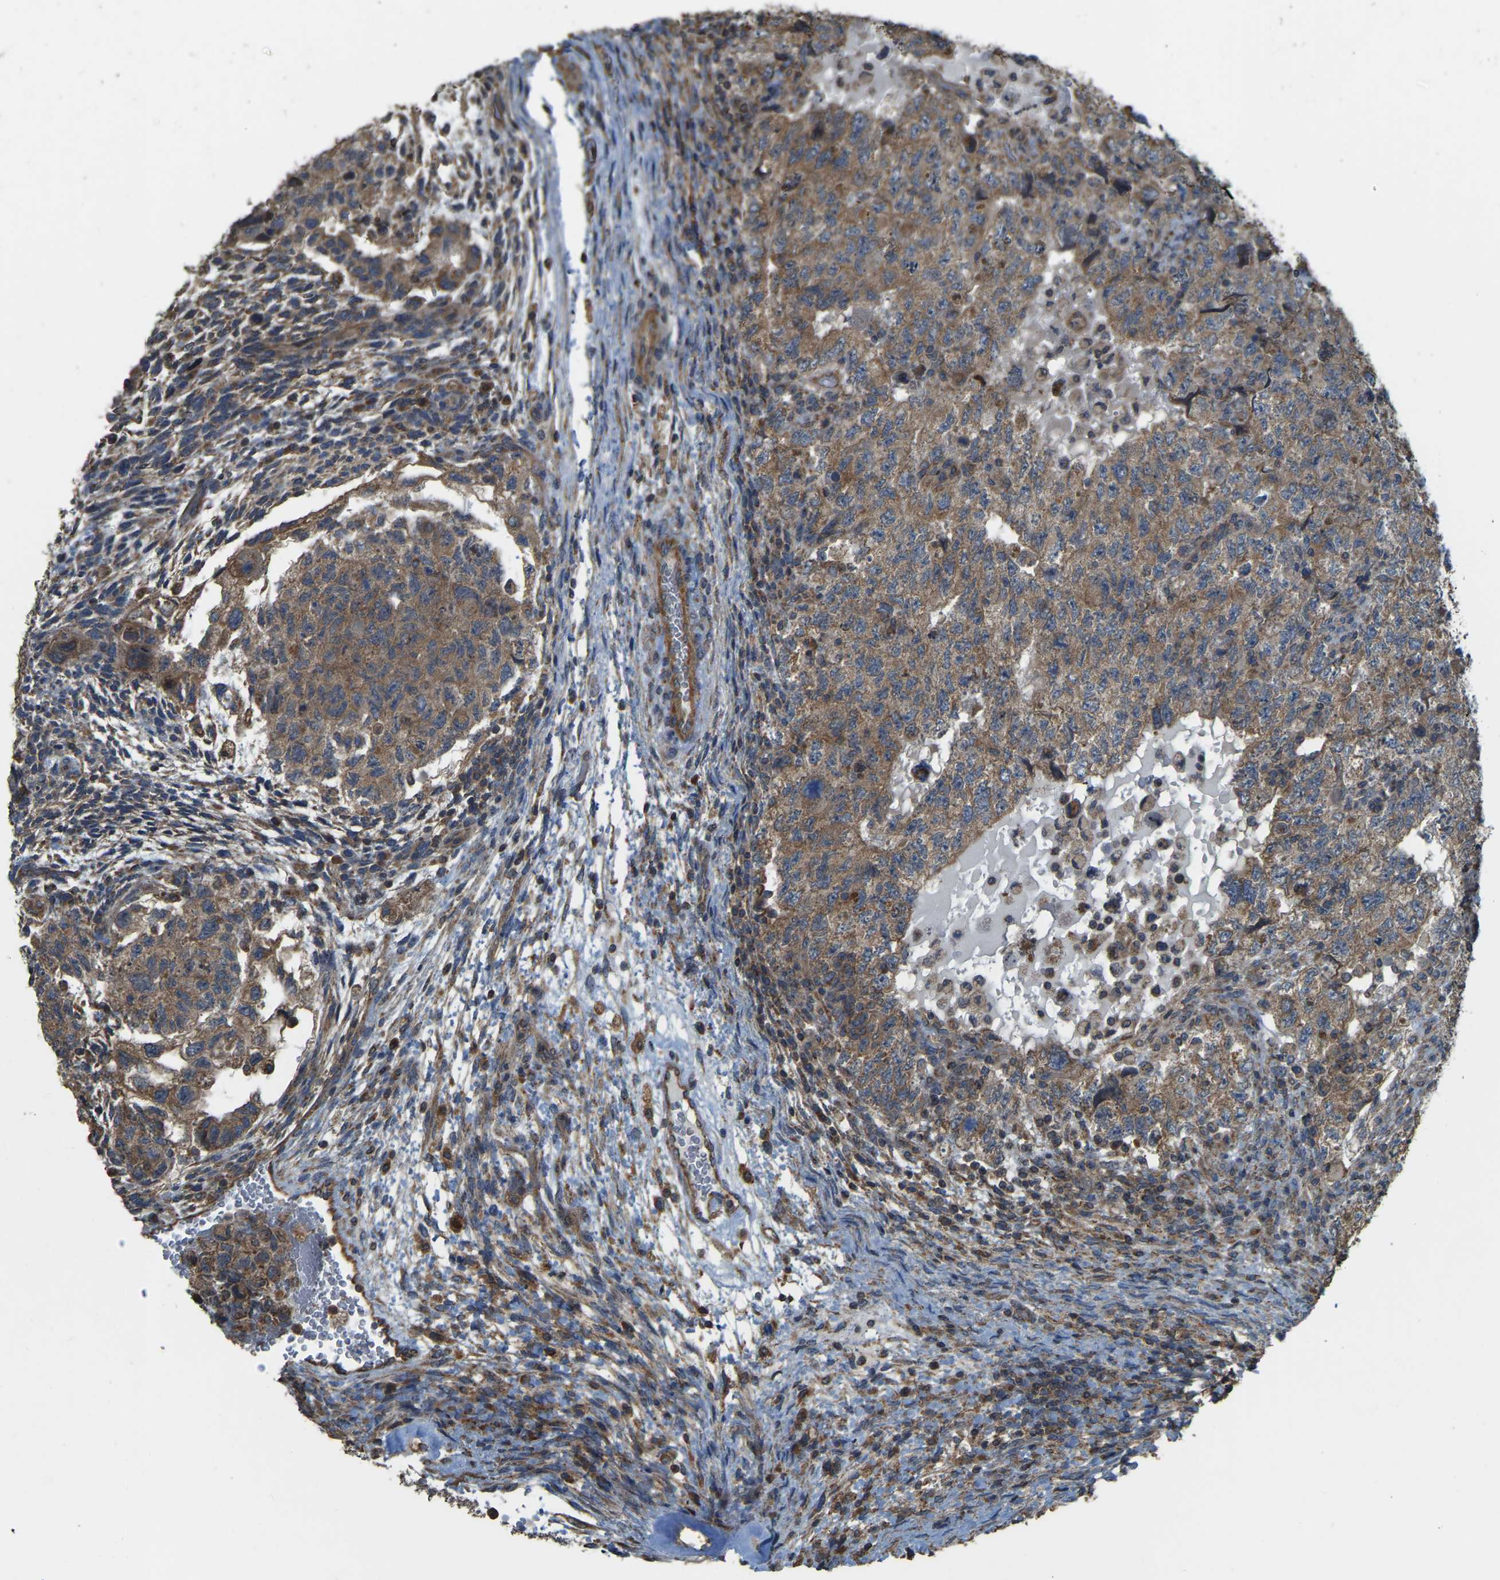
{"staining": {"intensity": "moderate", "quantity": ">75%", "location": "cytoplasmic/membranous"}, "tissue": "testis cancer", "cell_type": "Tumor cells", "image_type": "cancer", "snomed": [{"axis": "morphology", "description": "Carcinoma, Embryonal, NOS"}, {"axis": "topography", "description": "Testis"}], "caption": "Human testis cancer (embryonal carcinoma) stained with a protein marker exhibits moderate staining in tumor cells.", "gene": "GNG2", "patient": {"sex": "male", "age": 36}}